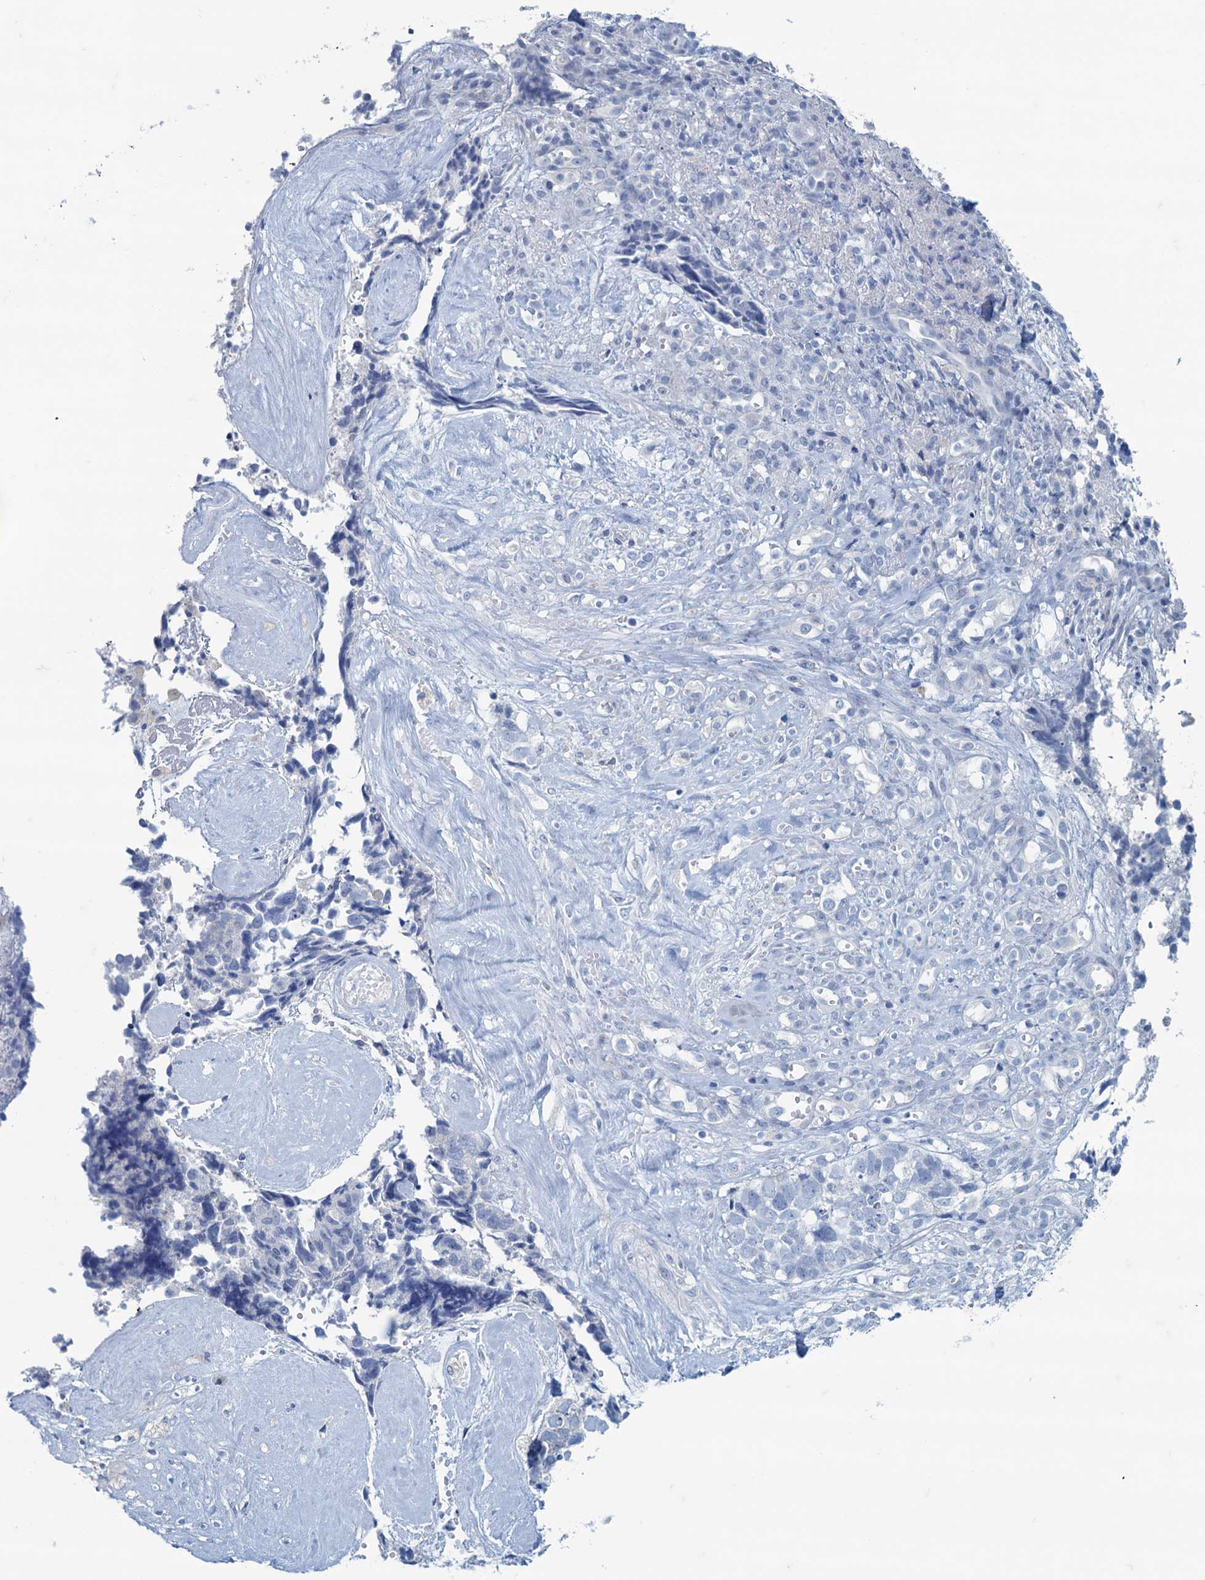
{"staining": {"intensity": "negative", "quantity": "none", "location": "none"}, "tissue": "cervical cancer", "cell_type": "Tumor cells", "image_type": "cancer", "snomed": [{"axis": "morphology", "description": "Squamous cell carcinoma, NOS"}, {"axis": "topography", "description": "Cervix"}], "caption": "There is no significant expression in tumor cells of cervical squamous cell carcinoma.", "gene": "MAP1LC3A", "patient": {"sex": "female", "age": 63}}